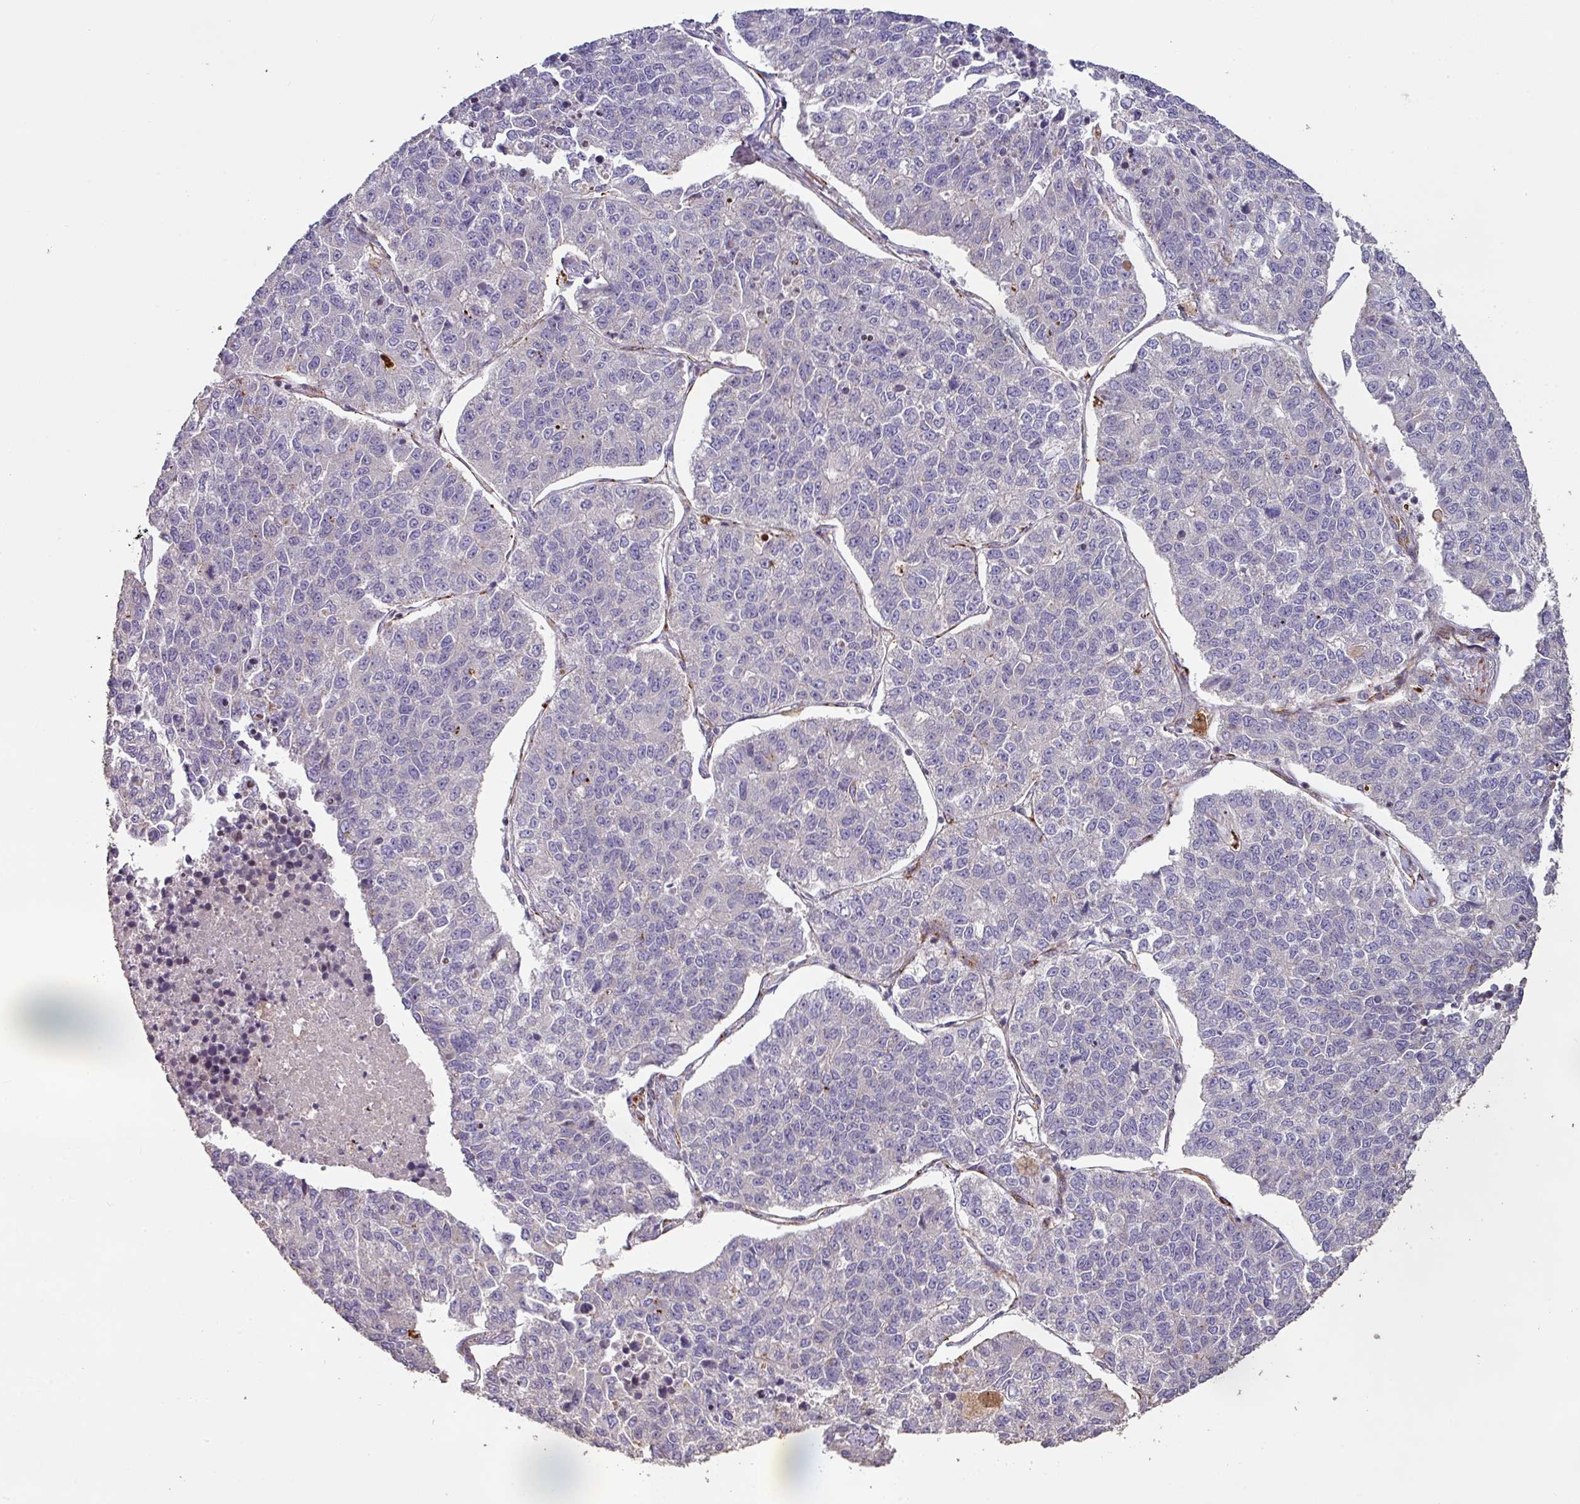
{"staining": {"intensity": "negative", "quantity": "none", "location": "none"}, "tissue": "lung cancer", "cell_type": "Tumor cells", "image_type": "cancer", "snomed": [{"axis": "morphology", "description": "Adenocarcinoma, NOS"}, {"axis": "topography", "description": "Lung"}], "caption": "IHC of lung cancer (adenocarcinoma) displays no positivity in tumor cells.", "gene": "RPL23A", "patient": {"sex": "male", "age": 49}}